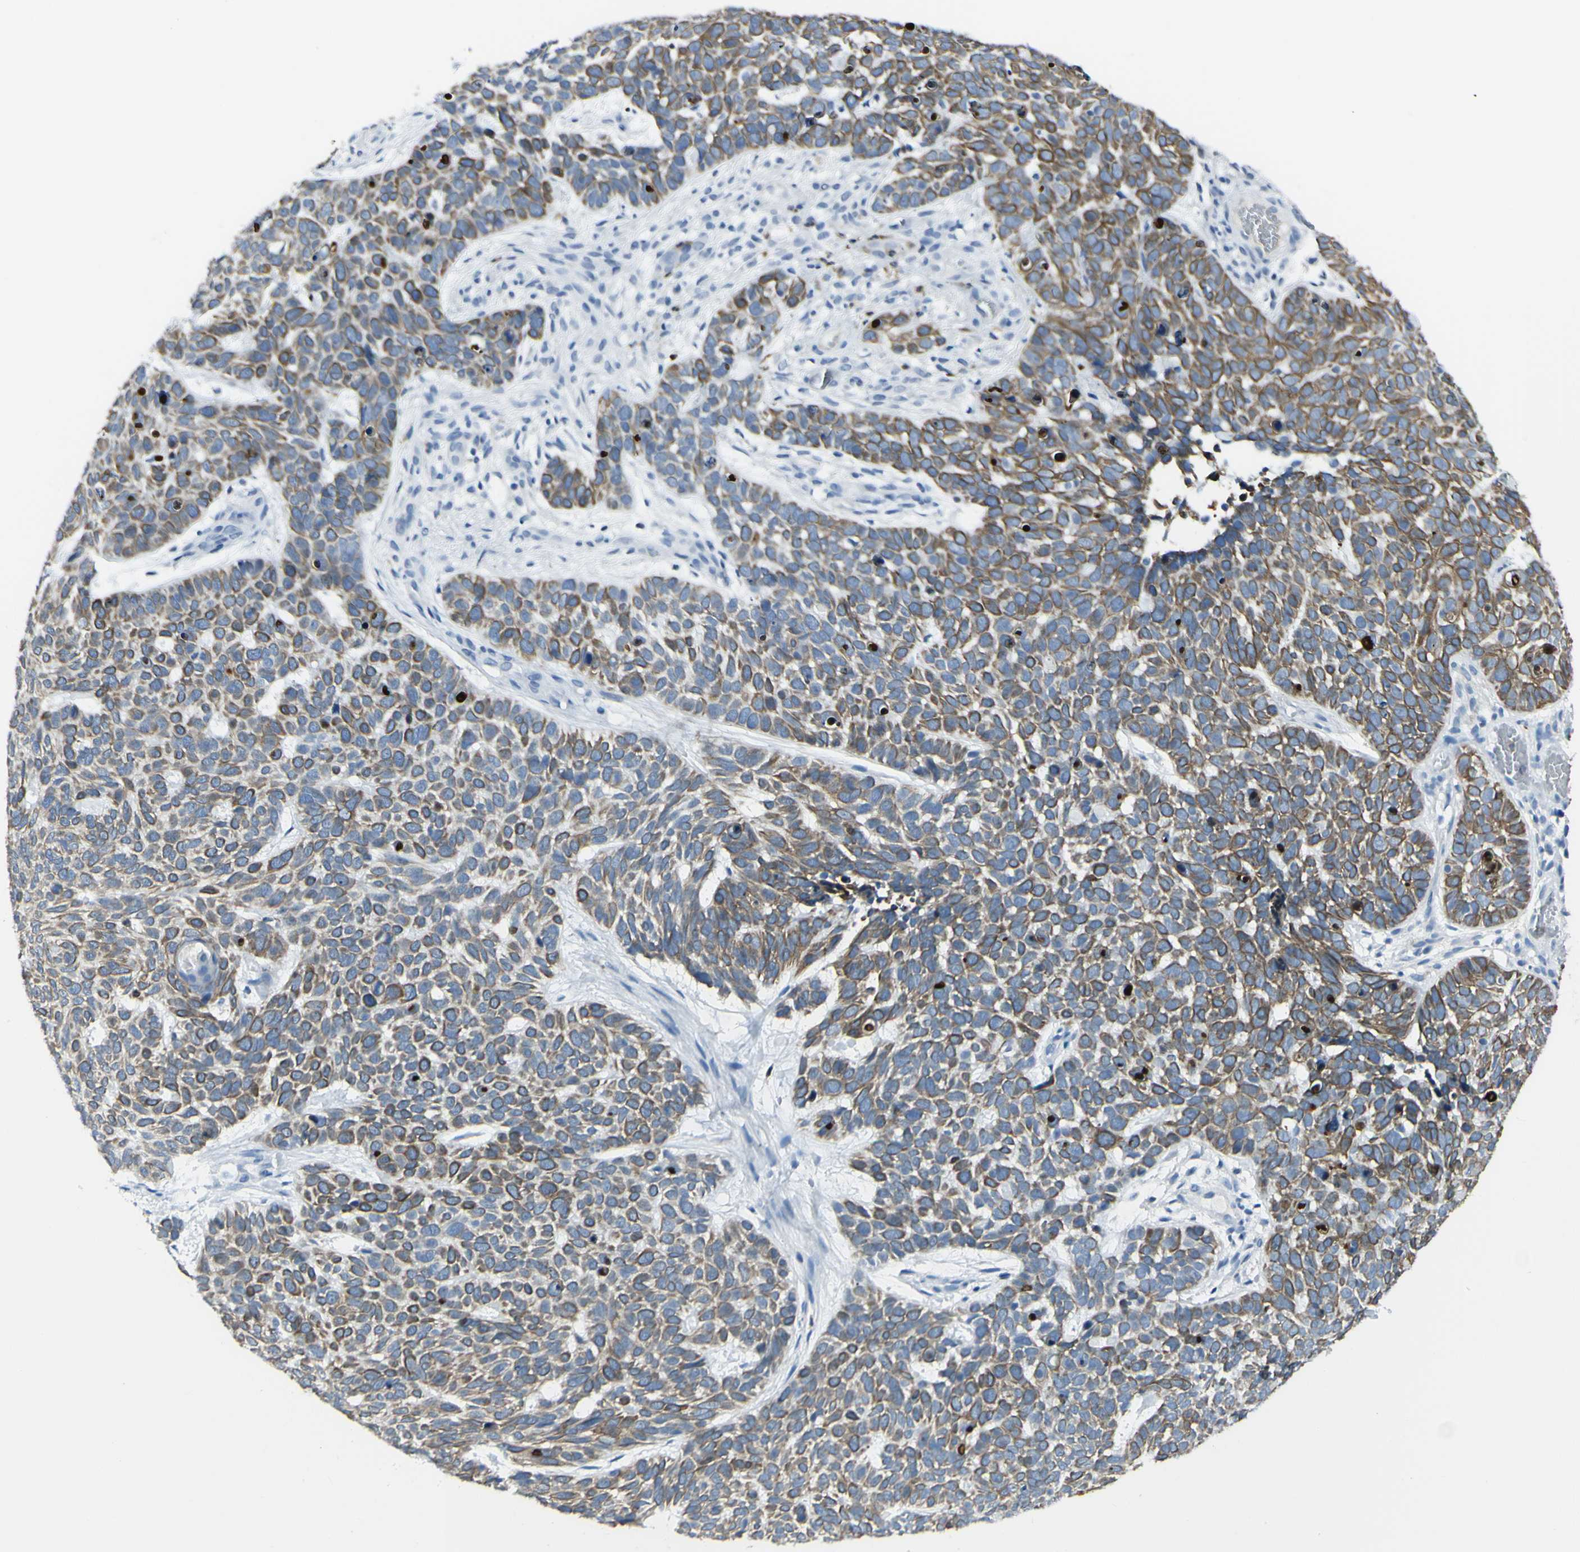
{"staining": {"intensity": "moderate", "quantity": ">75%", "location": "cytoplasmic/membranous"}, "tissue": "skin cancer", "cell_type": "Tumor cells", "image_type": "cancer", "snomed": [{"axis": "morphology", "description": "Basal cell carcinoma"}, {"axis": "topography", "description": "Skin"}], "caption": "The photomicrograph exhibits a brown stain indicating the presence of a protein in the cytoplasmic/membranous of tumor cells in skin cancer.", "gene": "ZNF557", "patient": {"sex": "male", "age": 87}}